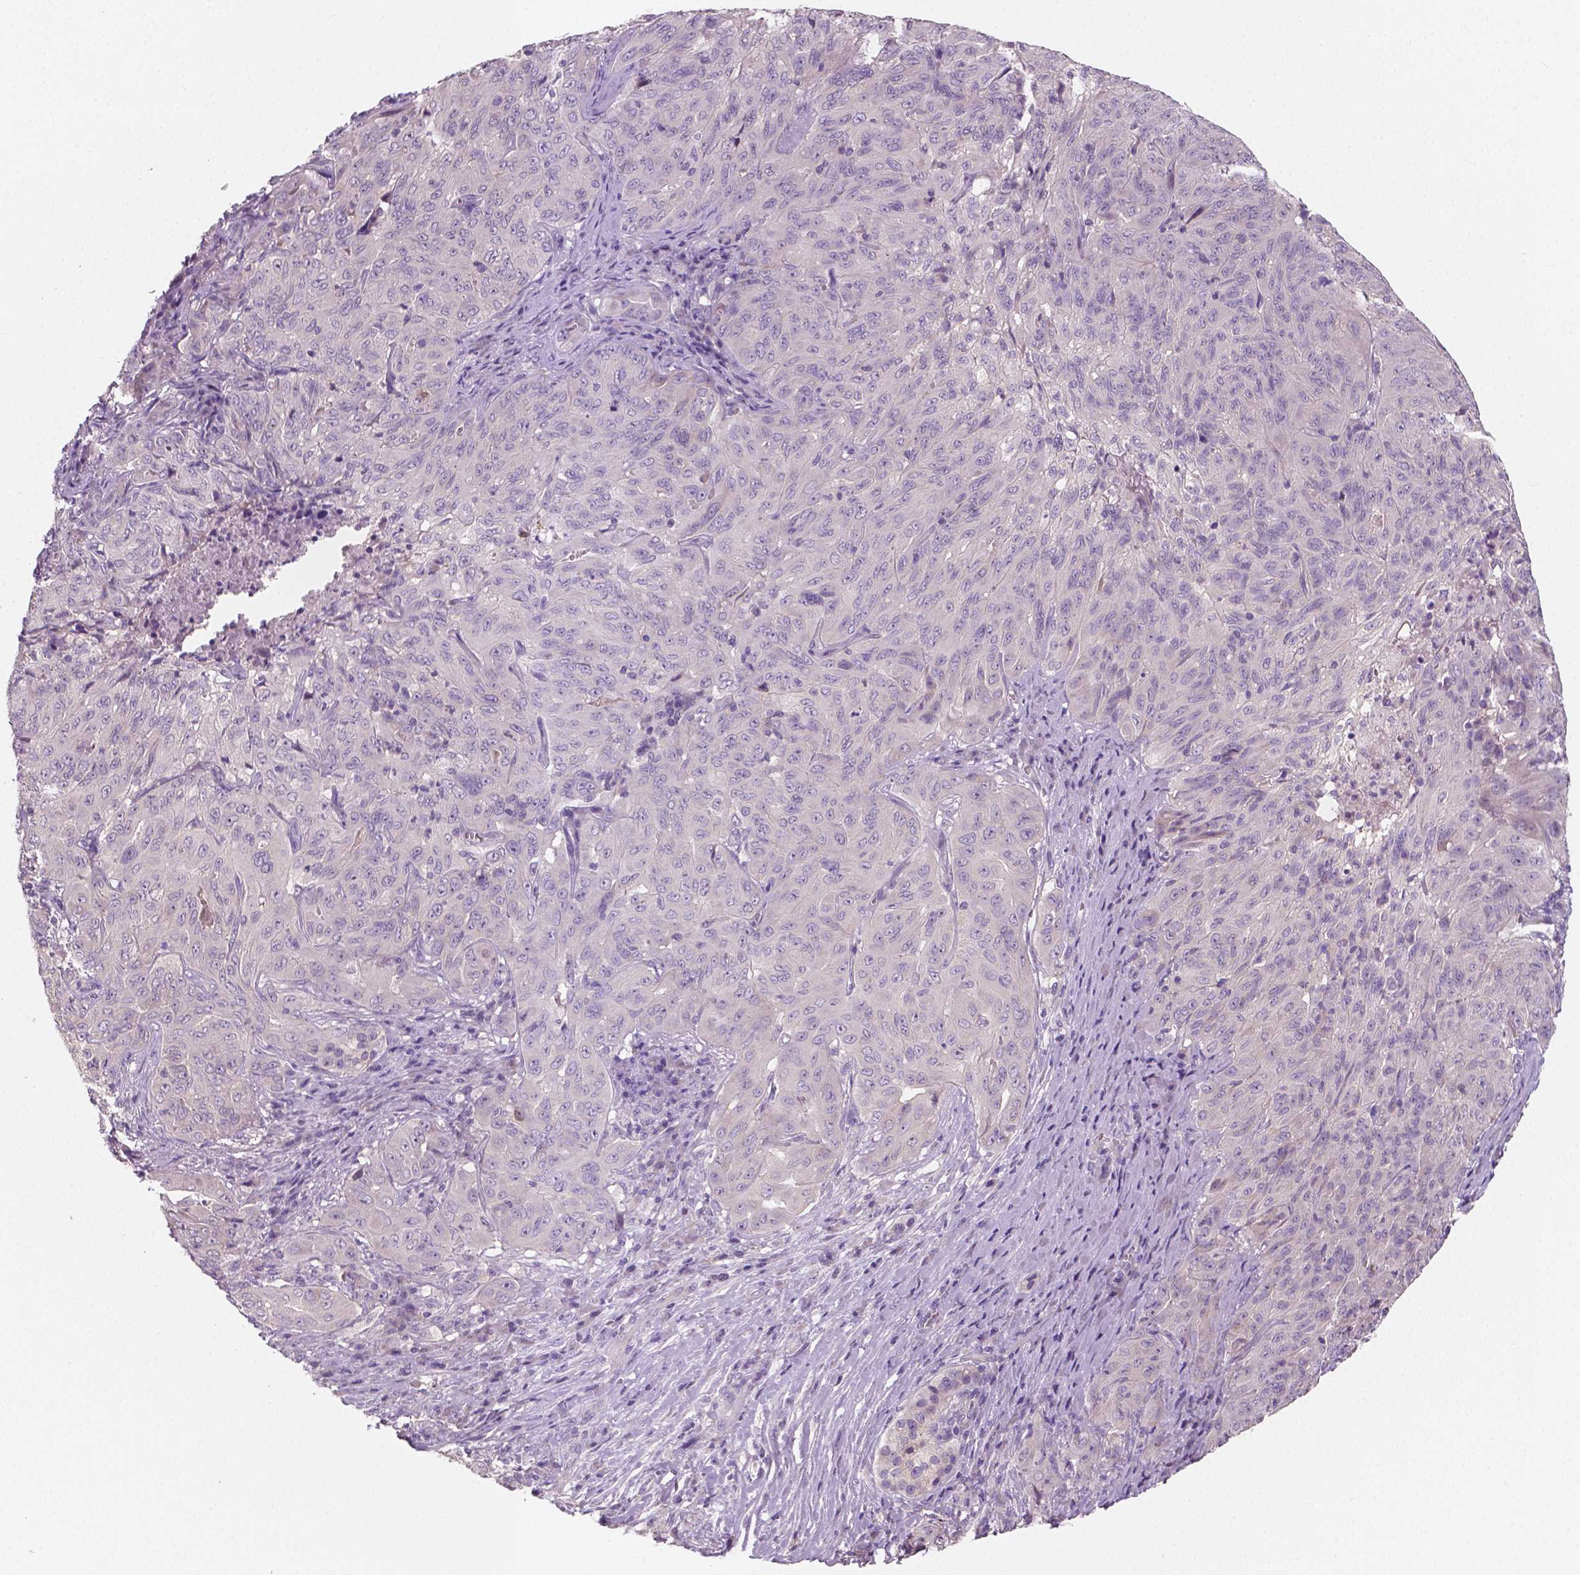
{"staining": {"intensity": "negative", "quantity": "none", "location": "none"}, "tissue": "pancreatic cancer", "cell_type": "Tumor cells", "image_type": "cancer", "snomed": [{"axis": "morphology", "description": "Adenocarcinoma, NOS"}, {"axis": "topography", "description": "Pancreas"}], "caption": "Photomicrograph shows no significant protein expression in tumor cells of pancreatic adenocarcinoma.", "gene": "LSM14B", "patient": {"sex": "male", "age": 63}}